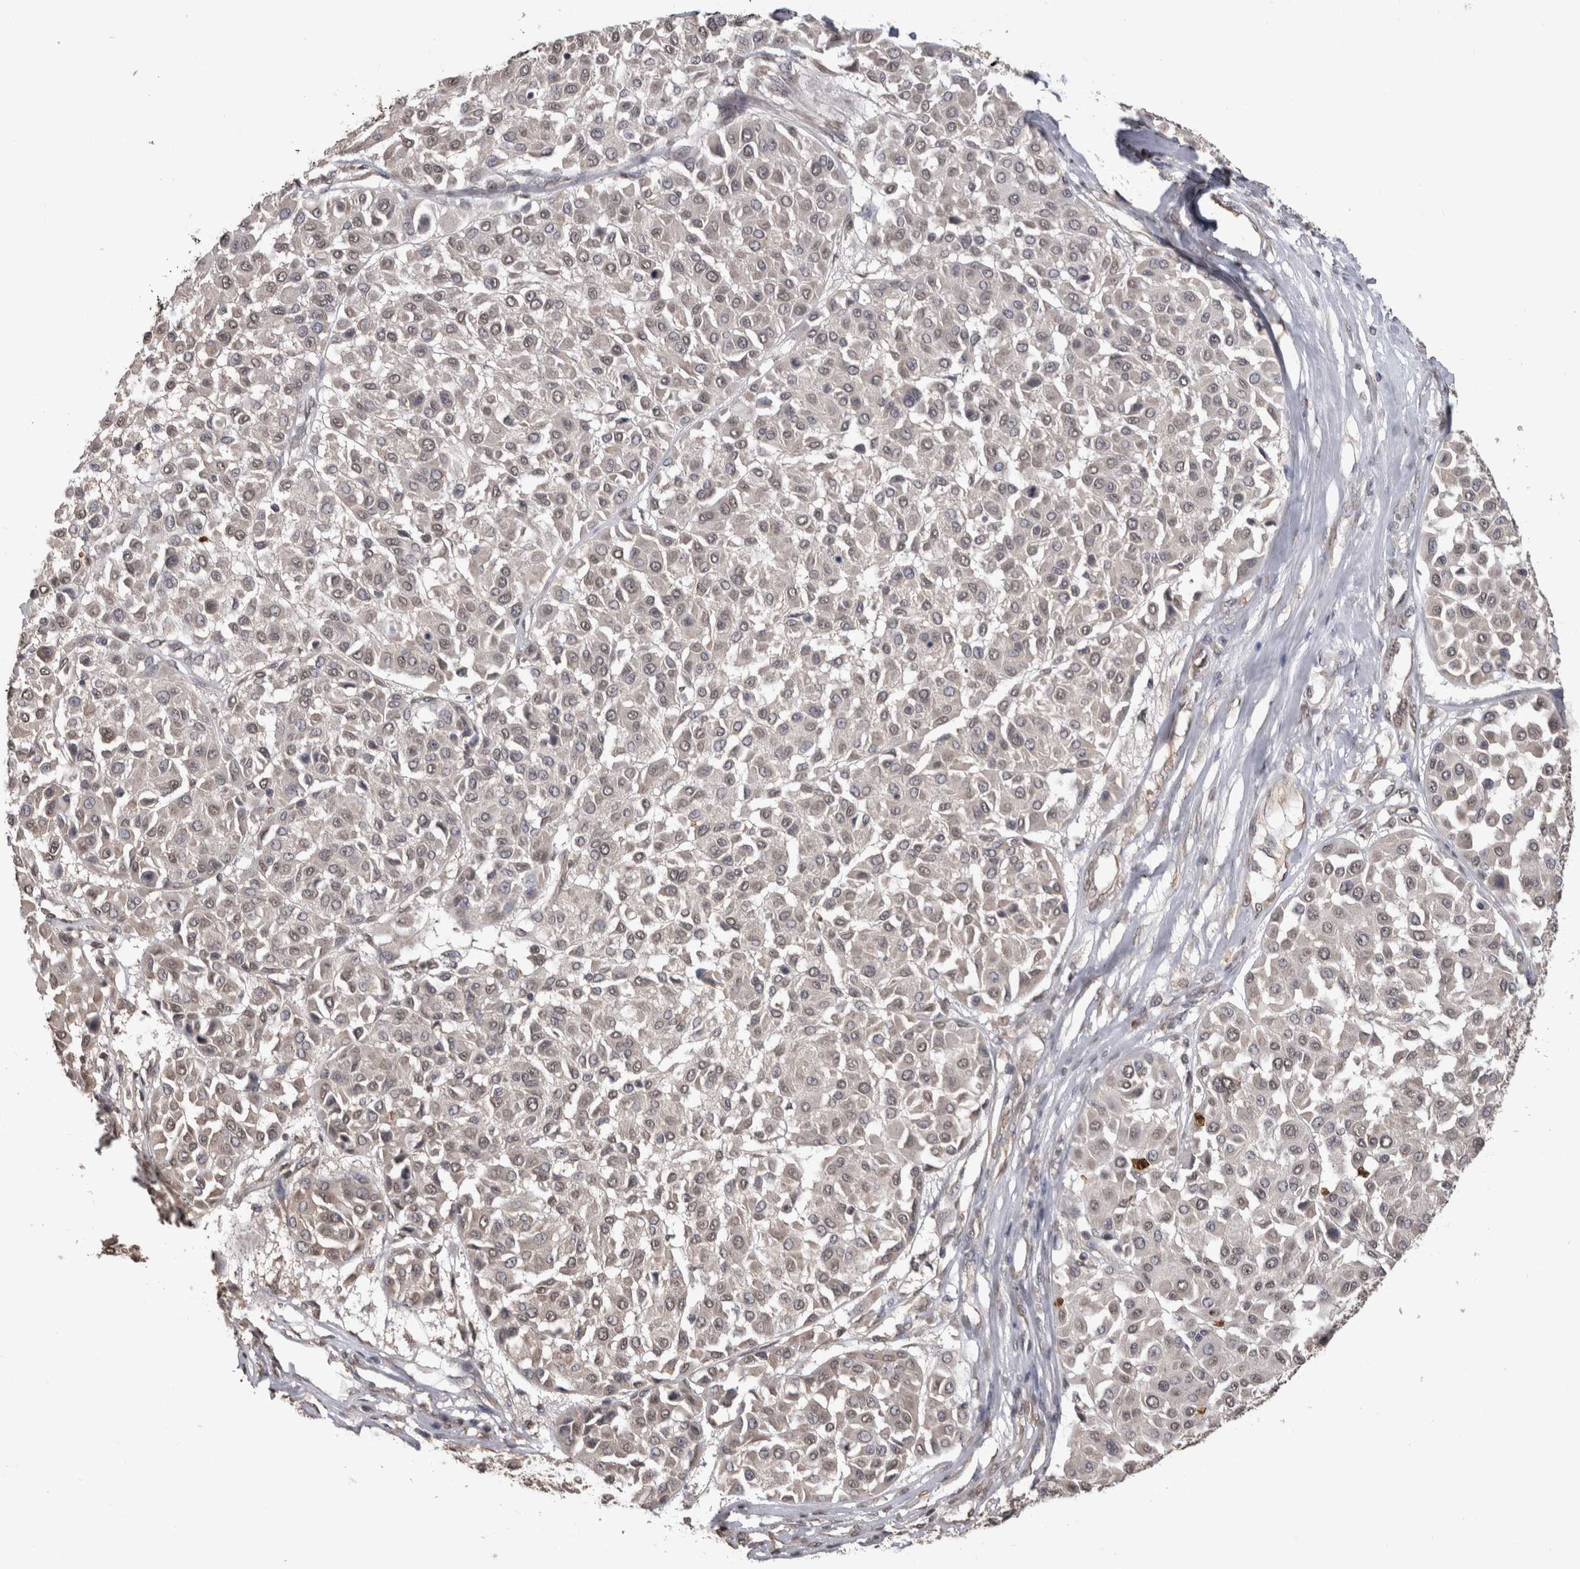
{"staining": {"intensity": "negative", "quantity": "none", "location": "none"}, "tissue": "melanoma", "cell_type": "Tumor cells", "image_type": "cancer", "snomed": [{"axis": "morphology", "description": "Malignant melanoma, Metastatic site"}, {"axis": "topography", "description": "Soft tissue"}], "caption": "A micrograph of melanoma stained for a protein displays no brown staining in tumor cells.", "gene": "PAK4", "patient": {"sex": "male", "age": 41}}